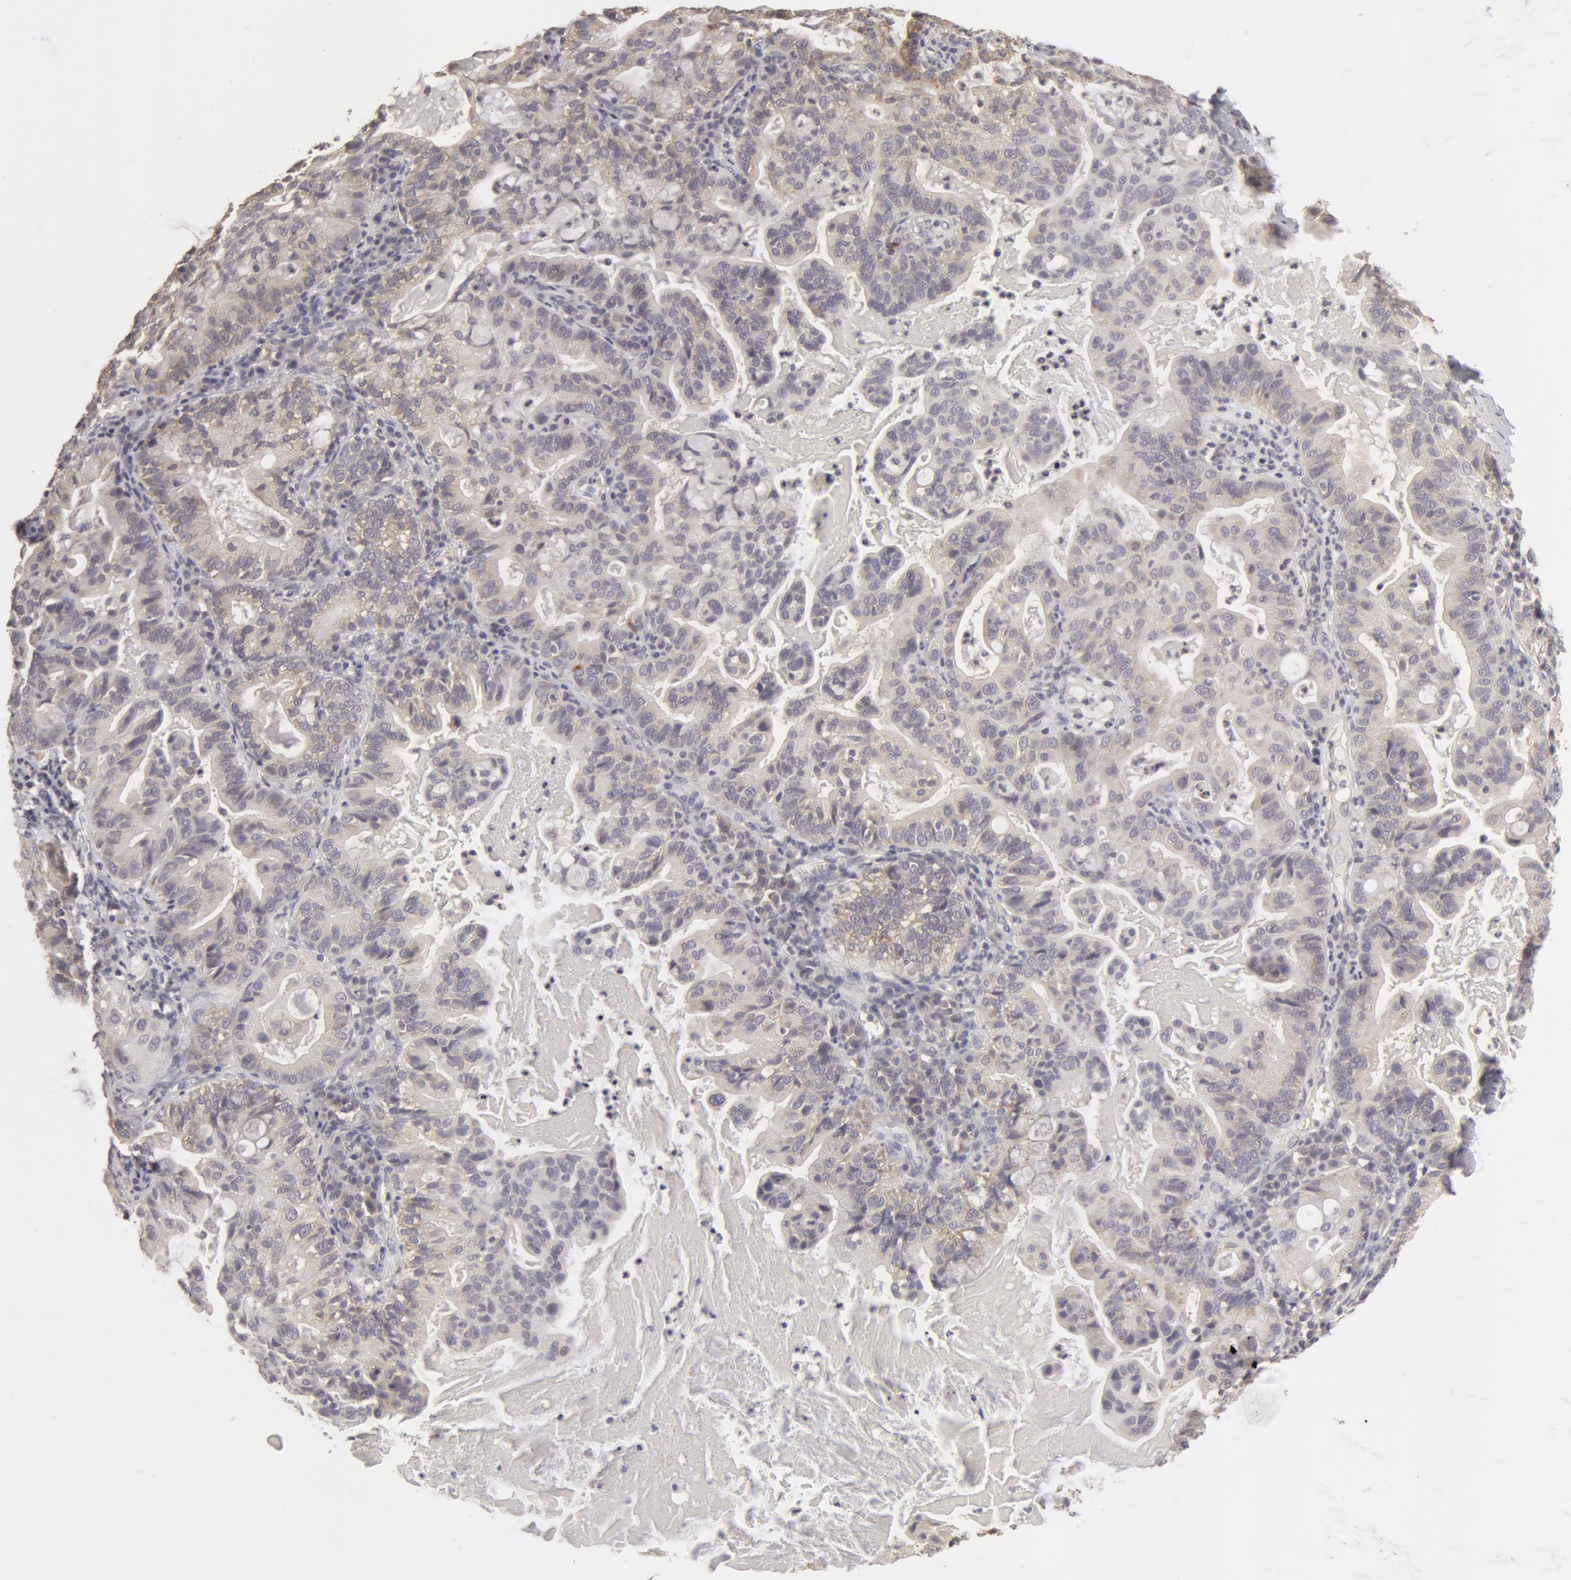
{"staining": {"intensity": "negative", "quantity": "none", "location": "none"}, "tissue": "cervical cancer", "cell_type": "Tumor cells", "image_type": "cancer", "snomed": [{"axis": "morphology", "description": "Adenocarcinoma, NOS"}, {"axis": "topography", "description": "Cervix"}], "caption": "Tumor cells show no significant positivity in cervical adenocarcinoma.", "gene": "ADPRH", "patient": {"sex": "female", "age": 41}}